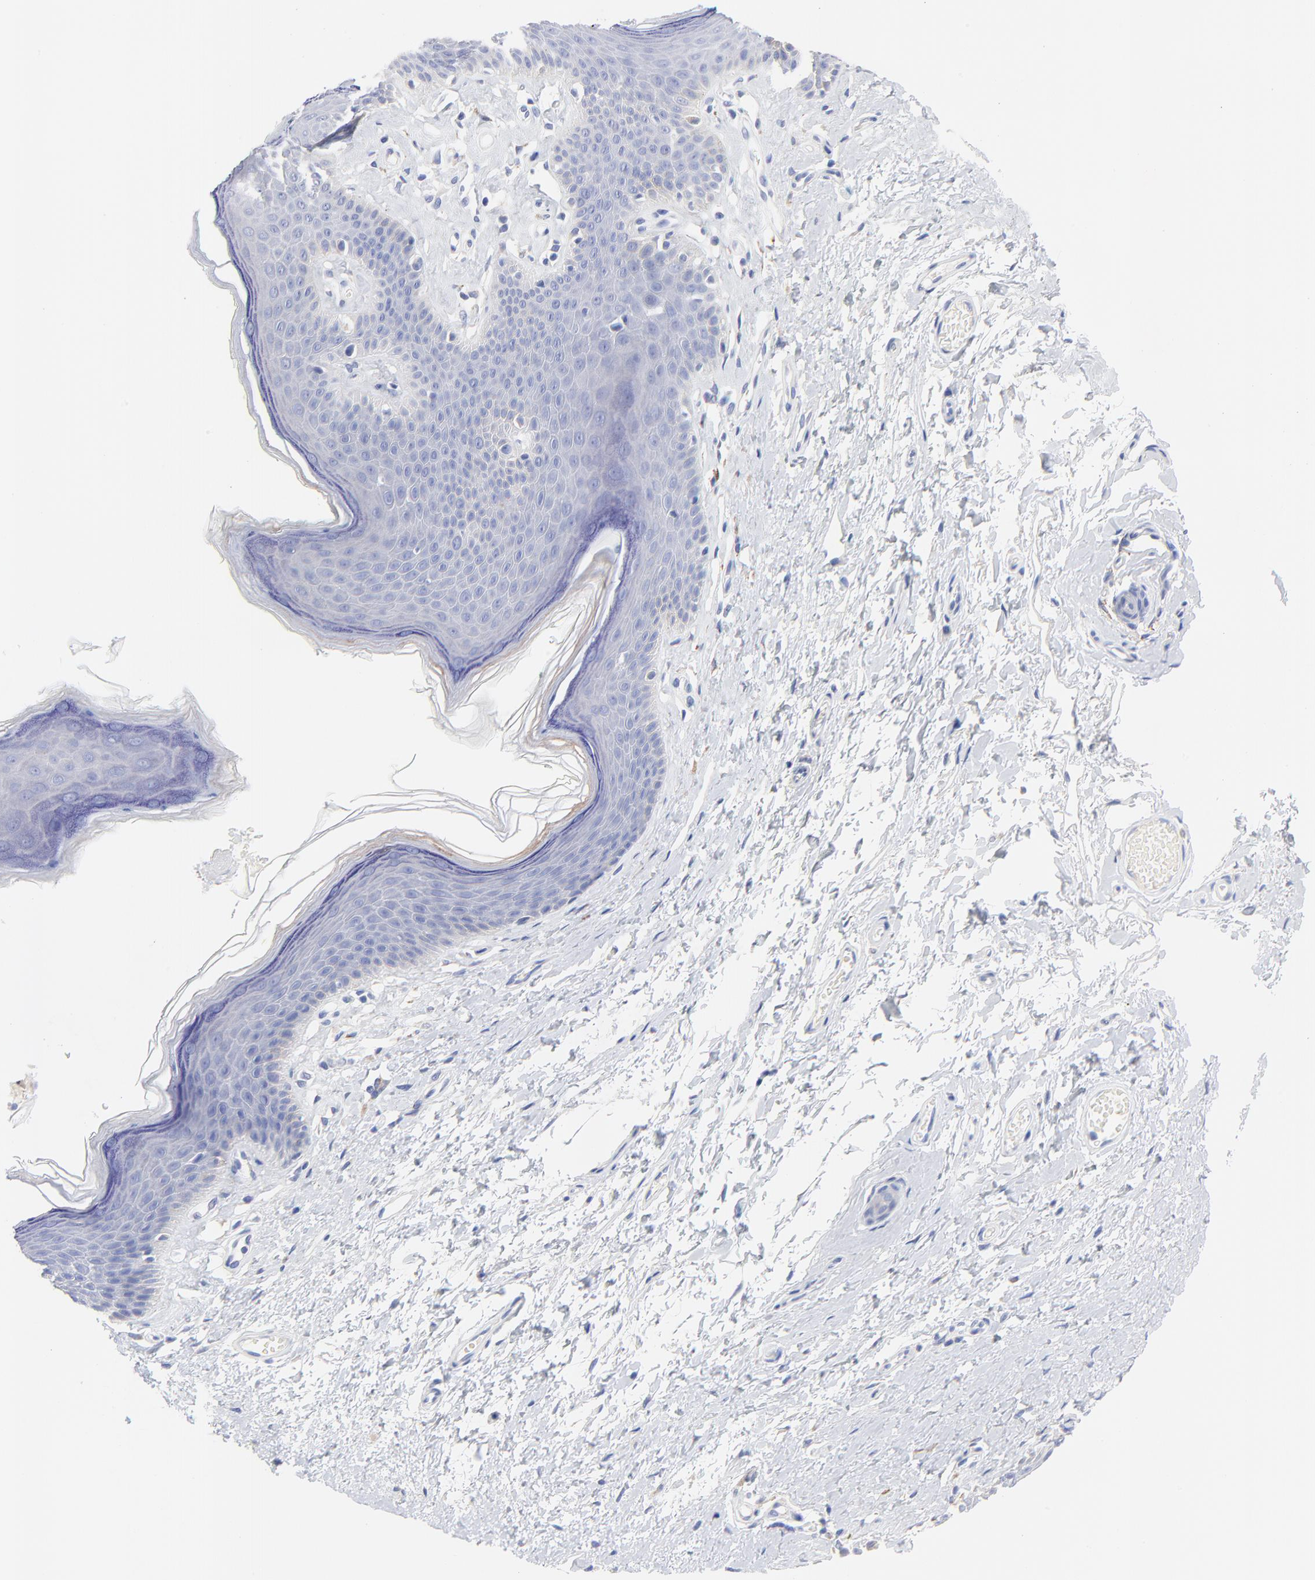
{"staining": {"intensity": "negative", "quantity": "none", "location": "none"}, "tissue": "skin", "cell_type": "Epidermal cells", "image_type": "normal", "snomed": [{"axis": "morphology", "description": "Normal tissue, NOS"}, {"axis": "morphology", "description": "Inflammation, NOS"}, {"axis": "topography", "description": "Vulva"}], "caption": "High magnification brightfield microscopy of benign skin stained with DAB (brown) and counterstained with hematoxylin (blue): epidermal cells show no significant staining. (Brightfield microscopy of DAB (3,3'-diaminobenzidine) immunohistochemistry (IHC) at high magnification).", "gene": "FBXO10", "patient": {"sex": "female", "age": 84}}